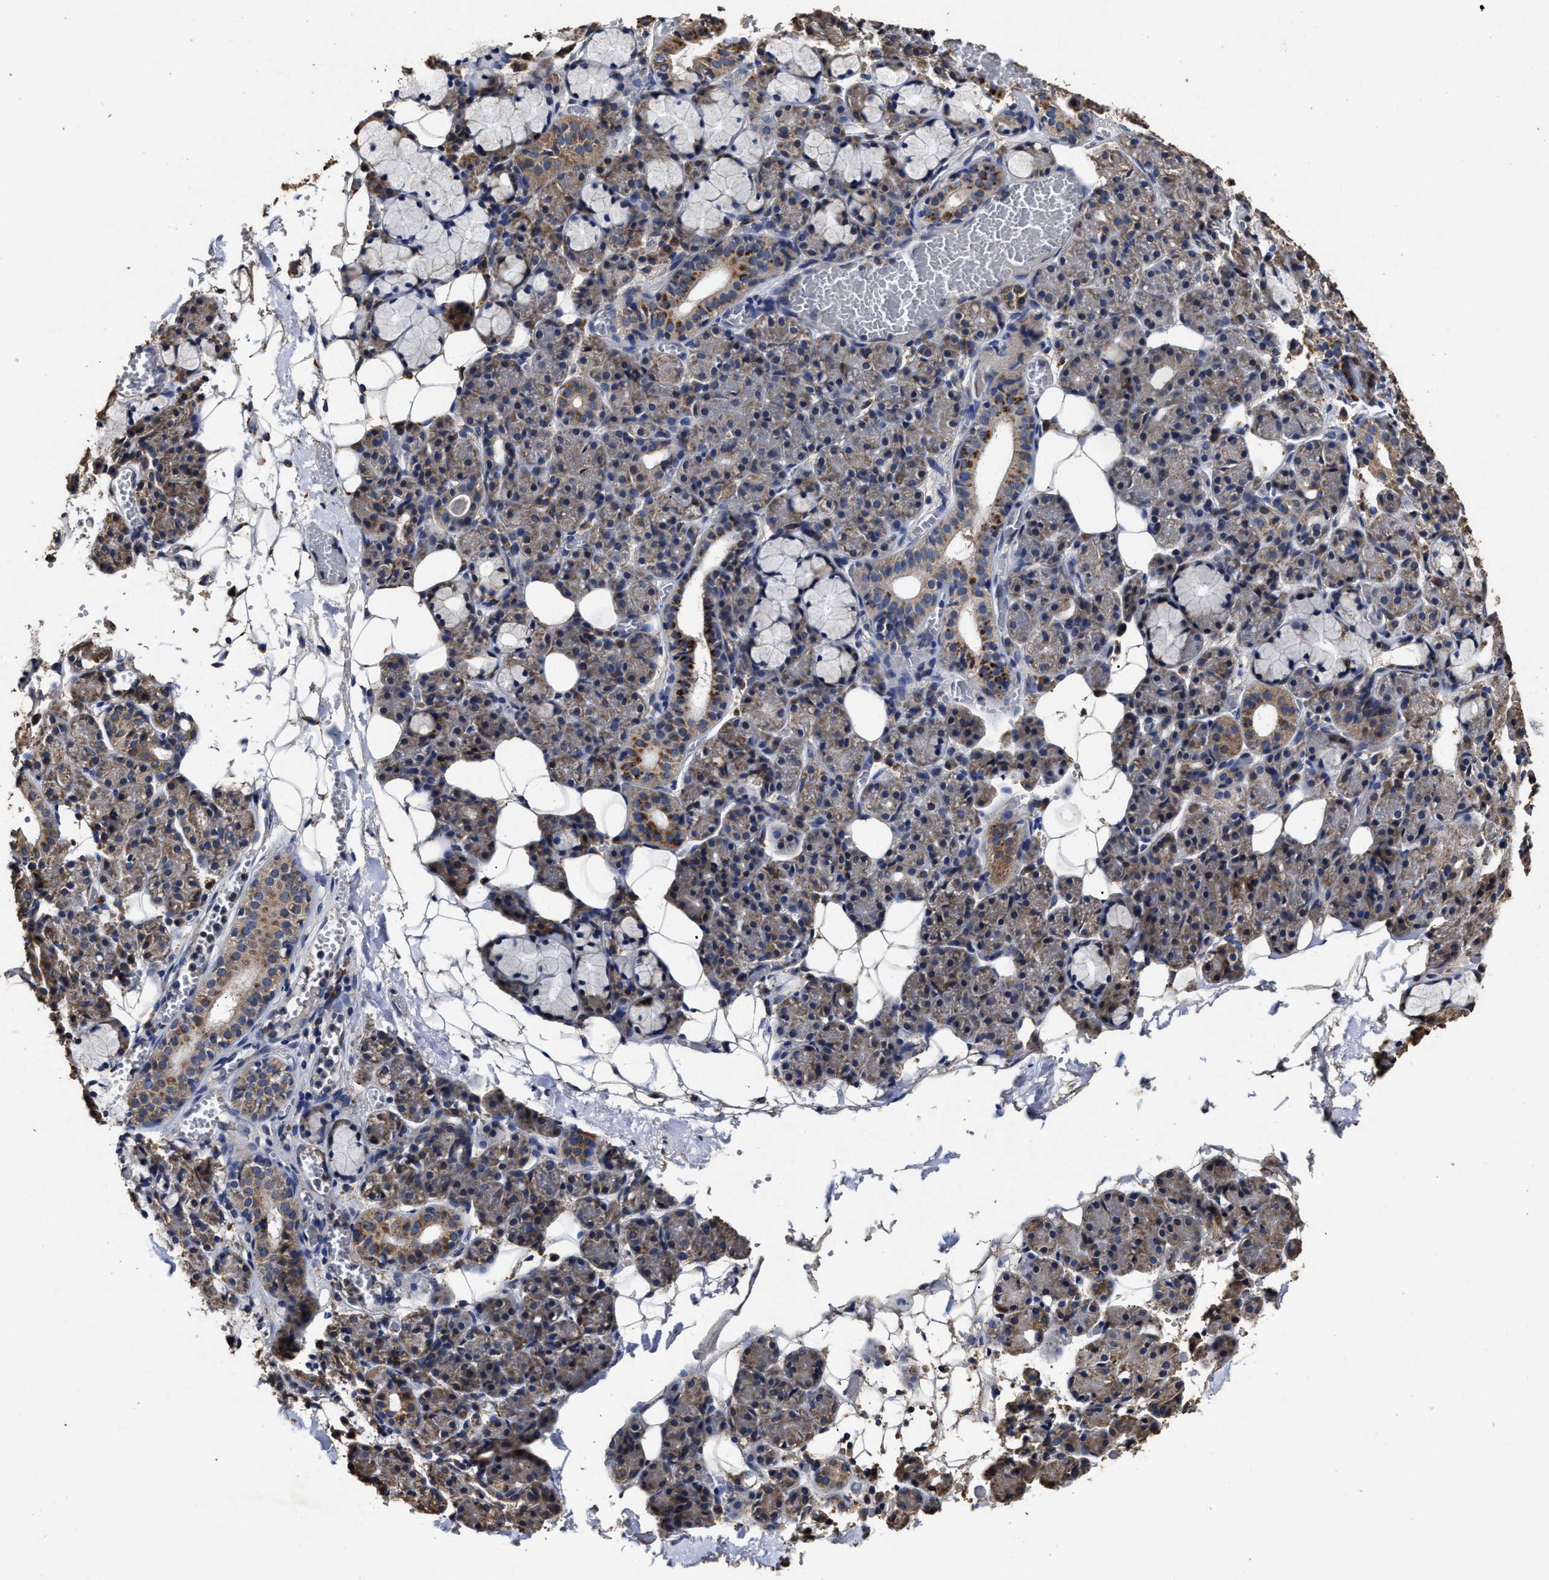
{"staining": {"intensity": "moderate", "quantity": "25%-75%", "location": "cytoplasmic/membranous"}, "tissue": "salivary gland", "cell_type": "Glandular cells", "image_type": "normal", "snomed": [{"axis": "morphology", "description": "Normal tissue, NOS"}, {"axis": "topography", "description": "Salivary gland"}], "caption": "The histopathology image exhibits staining of normal salivary gland, revealing moderate cytoplasmic/membranous protein positivity (brown color) within glandular cells. (DAB (3,3'-diaminobenzidine) = brown stain, brightfield microscopy at high magnification).", "gene": "PPM1K", "patient": {"sex": "male", "age": 63}}